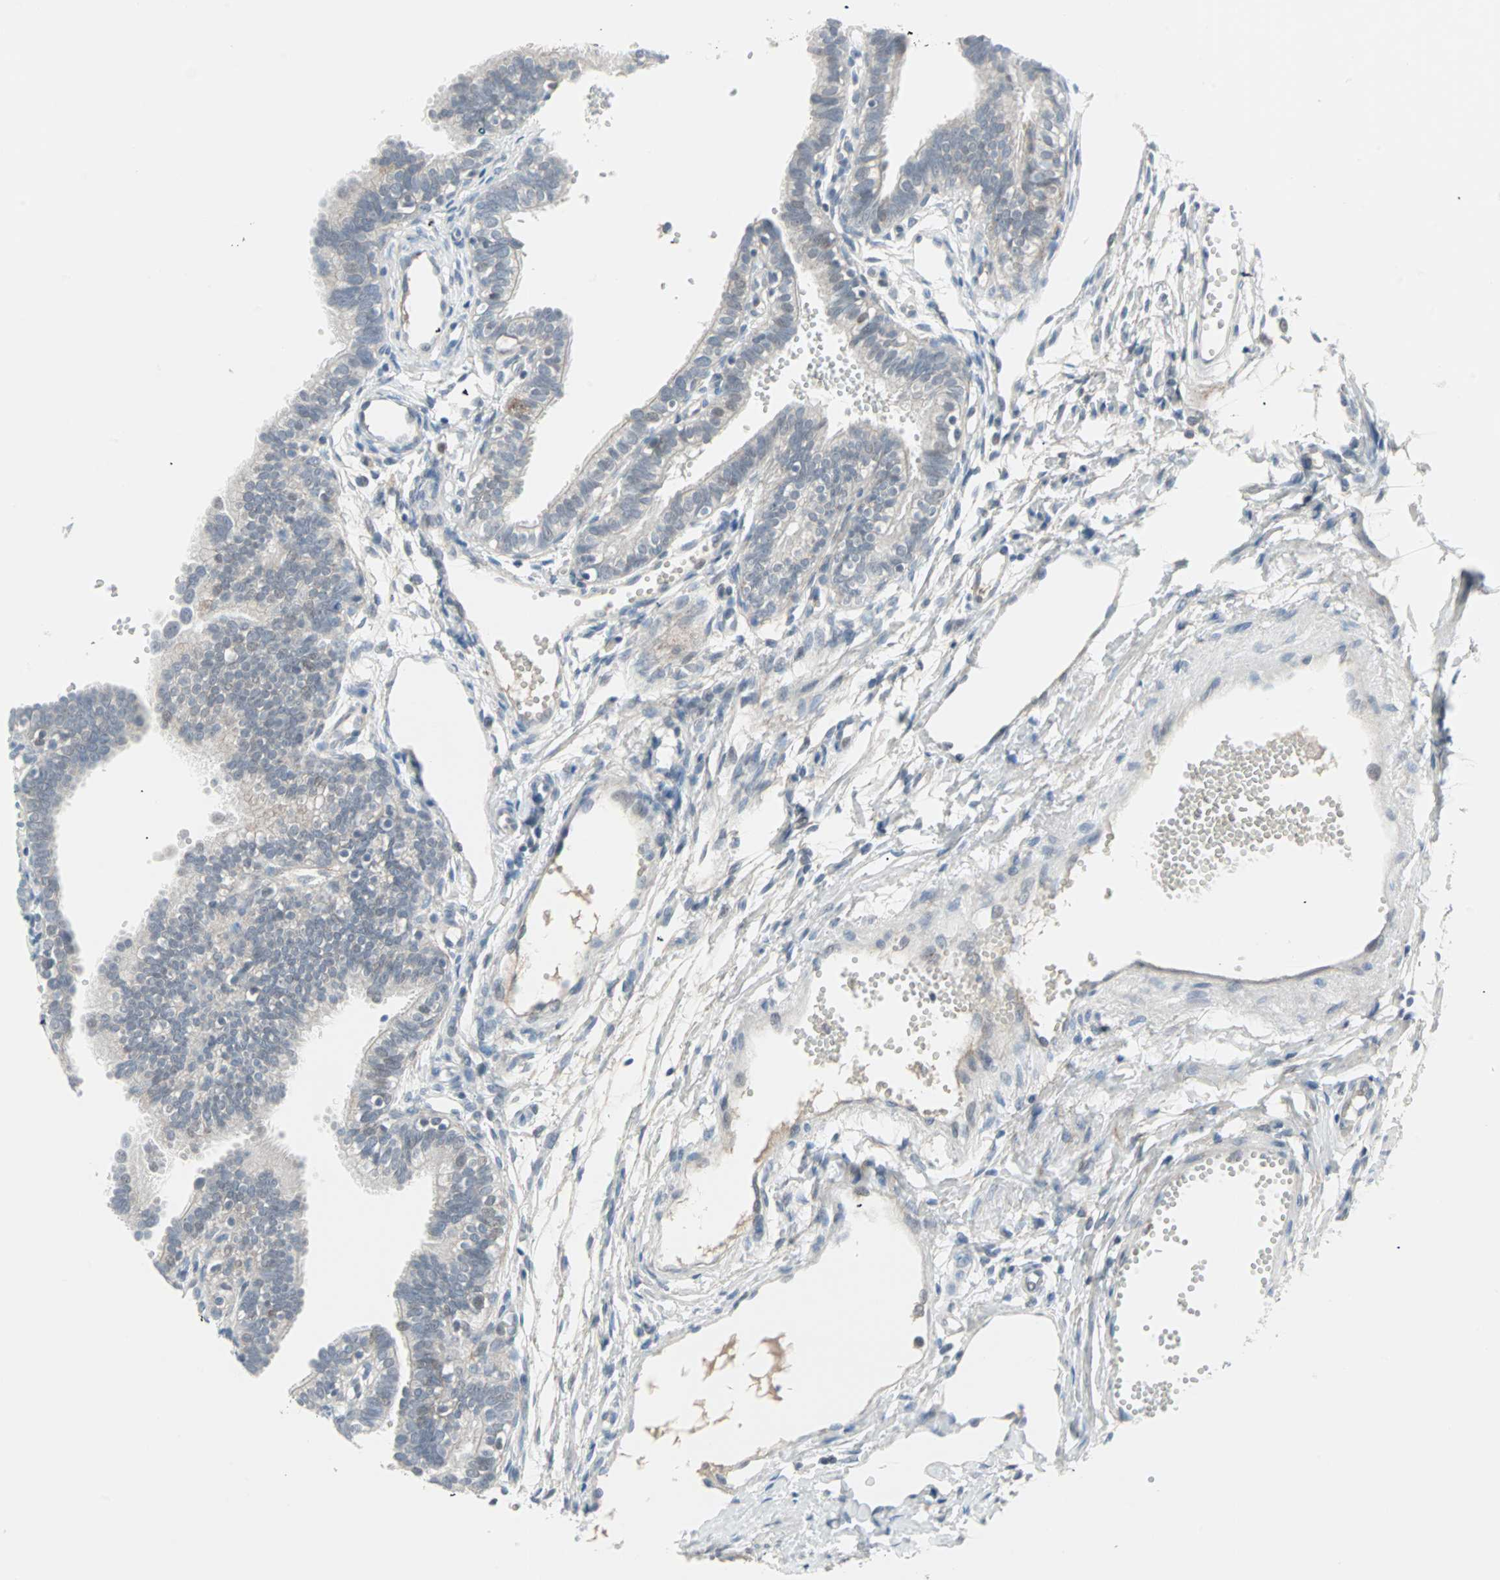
{"staining": {"intensity": "weak", "quantity": "<25%", "location": "cytoplasmic/membranous,nuclear"}, "tissue": "fallopian tube", "cell_type": "Glandular cells", "image_type": "normal", "snomed": [{"axis": "morphology", "description": "Normal tissue, NOS"}, {"axis": "topography", "description": "Fallopian tube"}, {"axis": "topography", "description": "Placenta"}], "caption": "This is a image of immunohistochemistry staining of normal fallopian tube, which shows no expression in glandular cells. The staining is performed using DAB (3,3'-diaminobenzidine) brown chromogen with nuclei counter-stained in using hematoxylin.", "gene": "CASP3", "patient": {"sex": "female", "age": 34}}